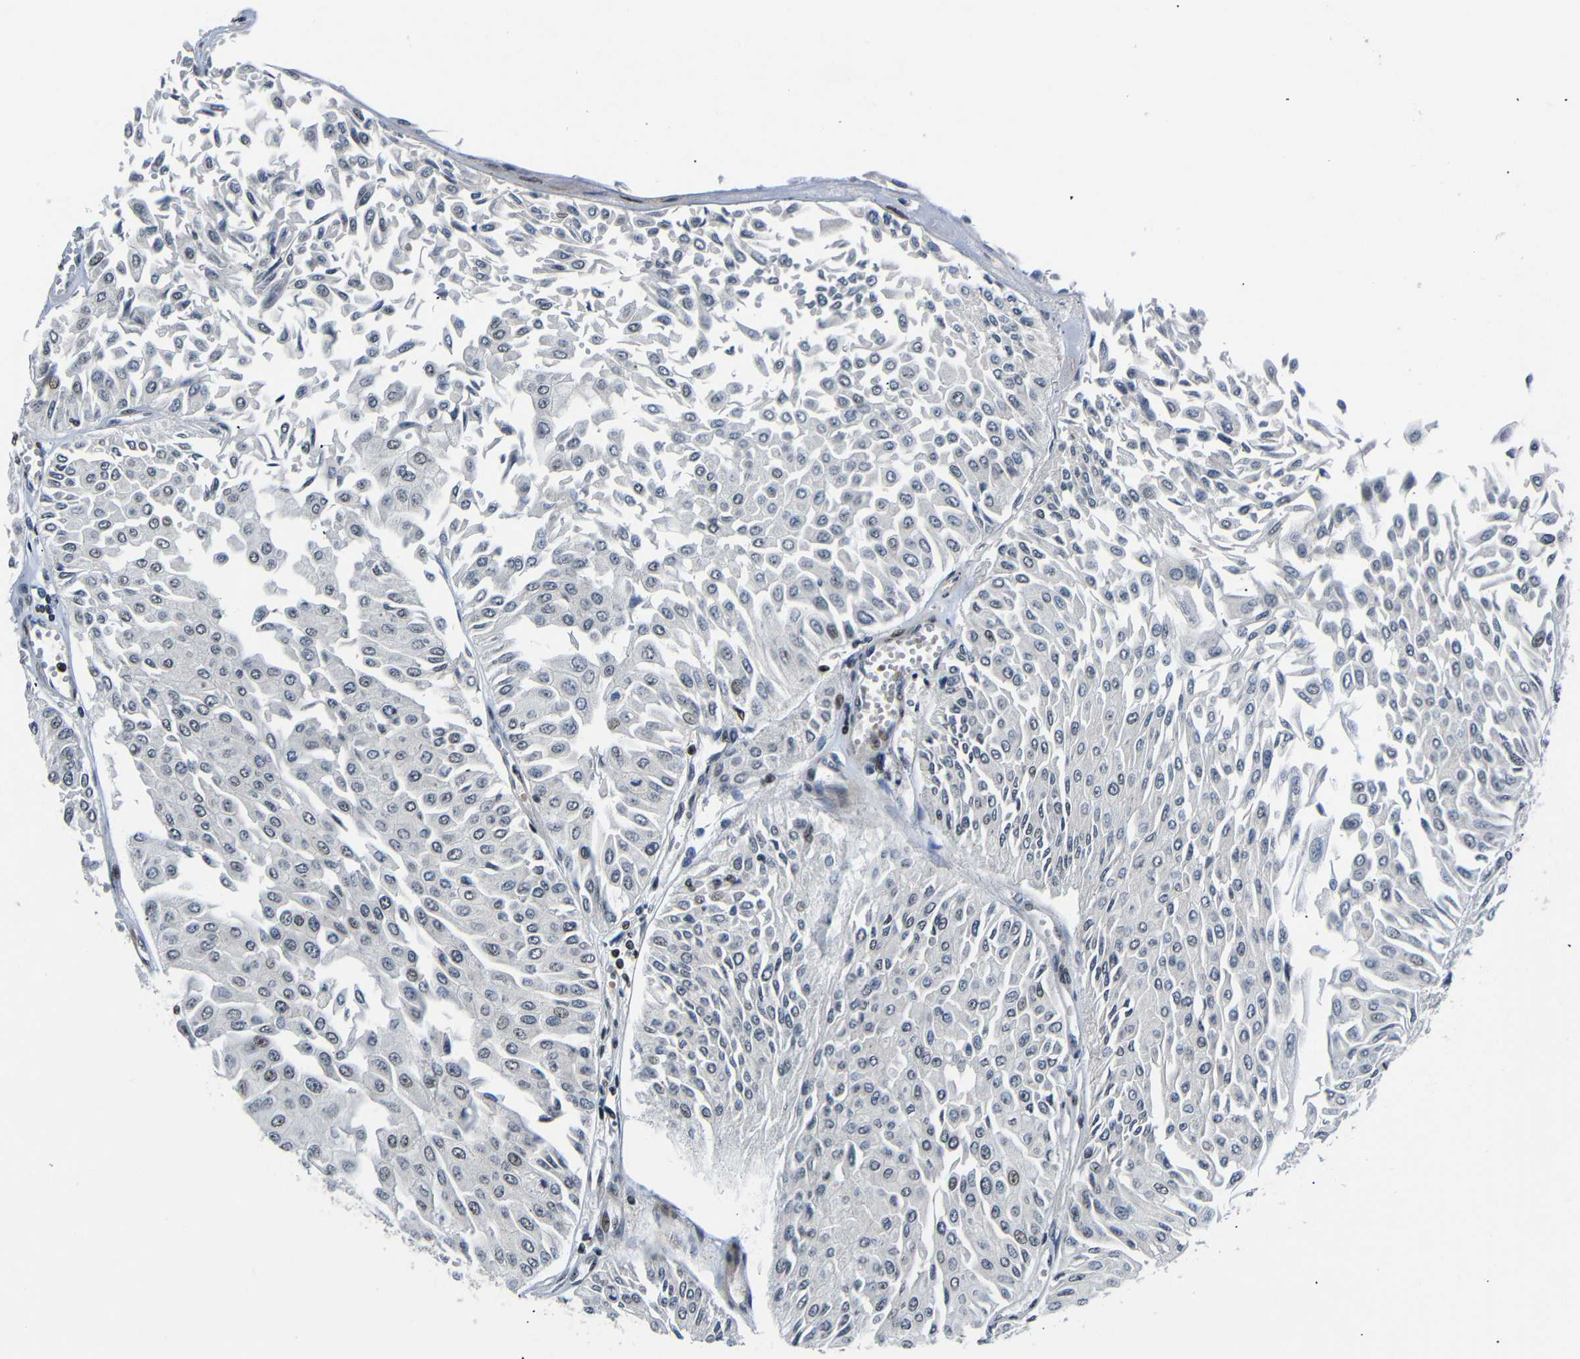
{"staining": {"intensity": "weak", "quantity": "<25%", "location": "nuclear"}, "tissue": "urothelial cancer", "cell_type": "Tumor cells", "image_type": "cancer", "snomed": [{"axis": "morphology", "description": "Urothelial carcinoma, Low grade"}, {"axis": "topography", "description": "Urinary bladder"}], "caption": "Tumor cells are negative for brown protein staining in low-grade urothelial carcinoma.", "gene": "SETDB2", "patient": {"sex": "male", "age": 67}}